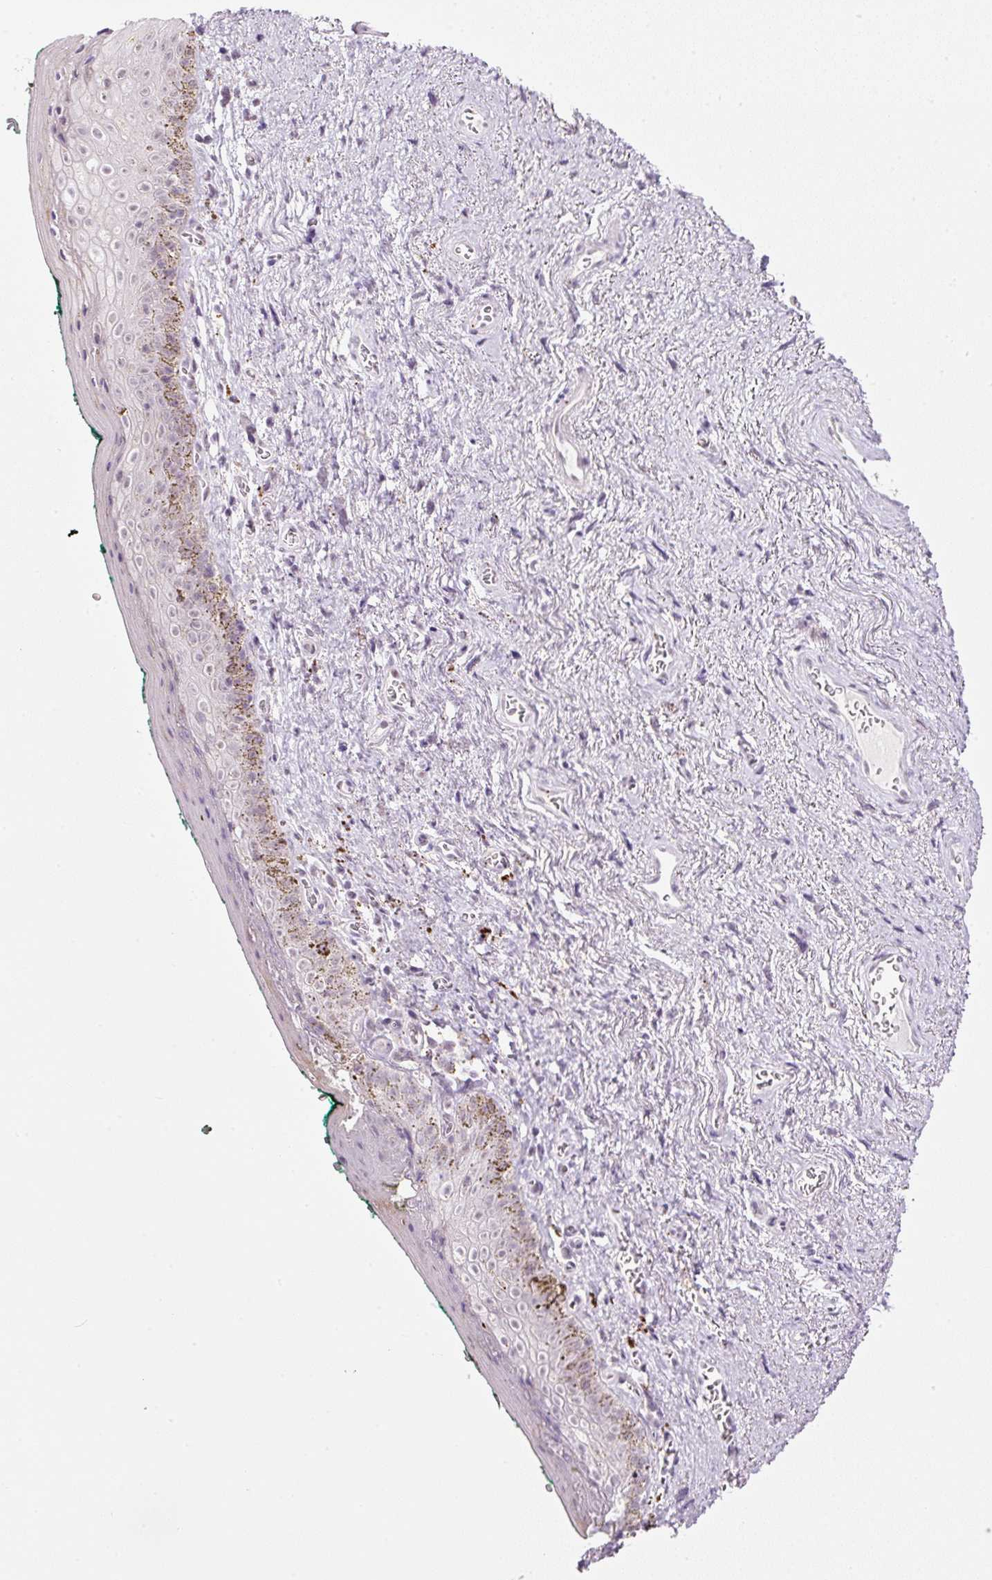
{"staining": {"intensity": "negative", "quantity": "none", "location": "none"}, "tissue": "vagina", "cell_type": "Squamous epithelial cells", "image_type": "normal", "snomed": [{"axis": "morphology", "description": "Normal tissue, NOS"}, {"axis": "topography", "description": "Vulva"}, {"axis": "topography", "description": "Vagina"}, {"axis": "topography", "description": "Peripheral nerve tissue"}], "caption": "Immunohistochemical staining of benign vagina shows no significant positivity in squamous epithelial cells. (DAB IHC with hematoxylin counter stain).", "gene": "ZNF639", "patient": {"sex": "female", "age": 66}}